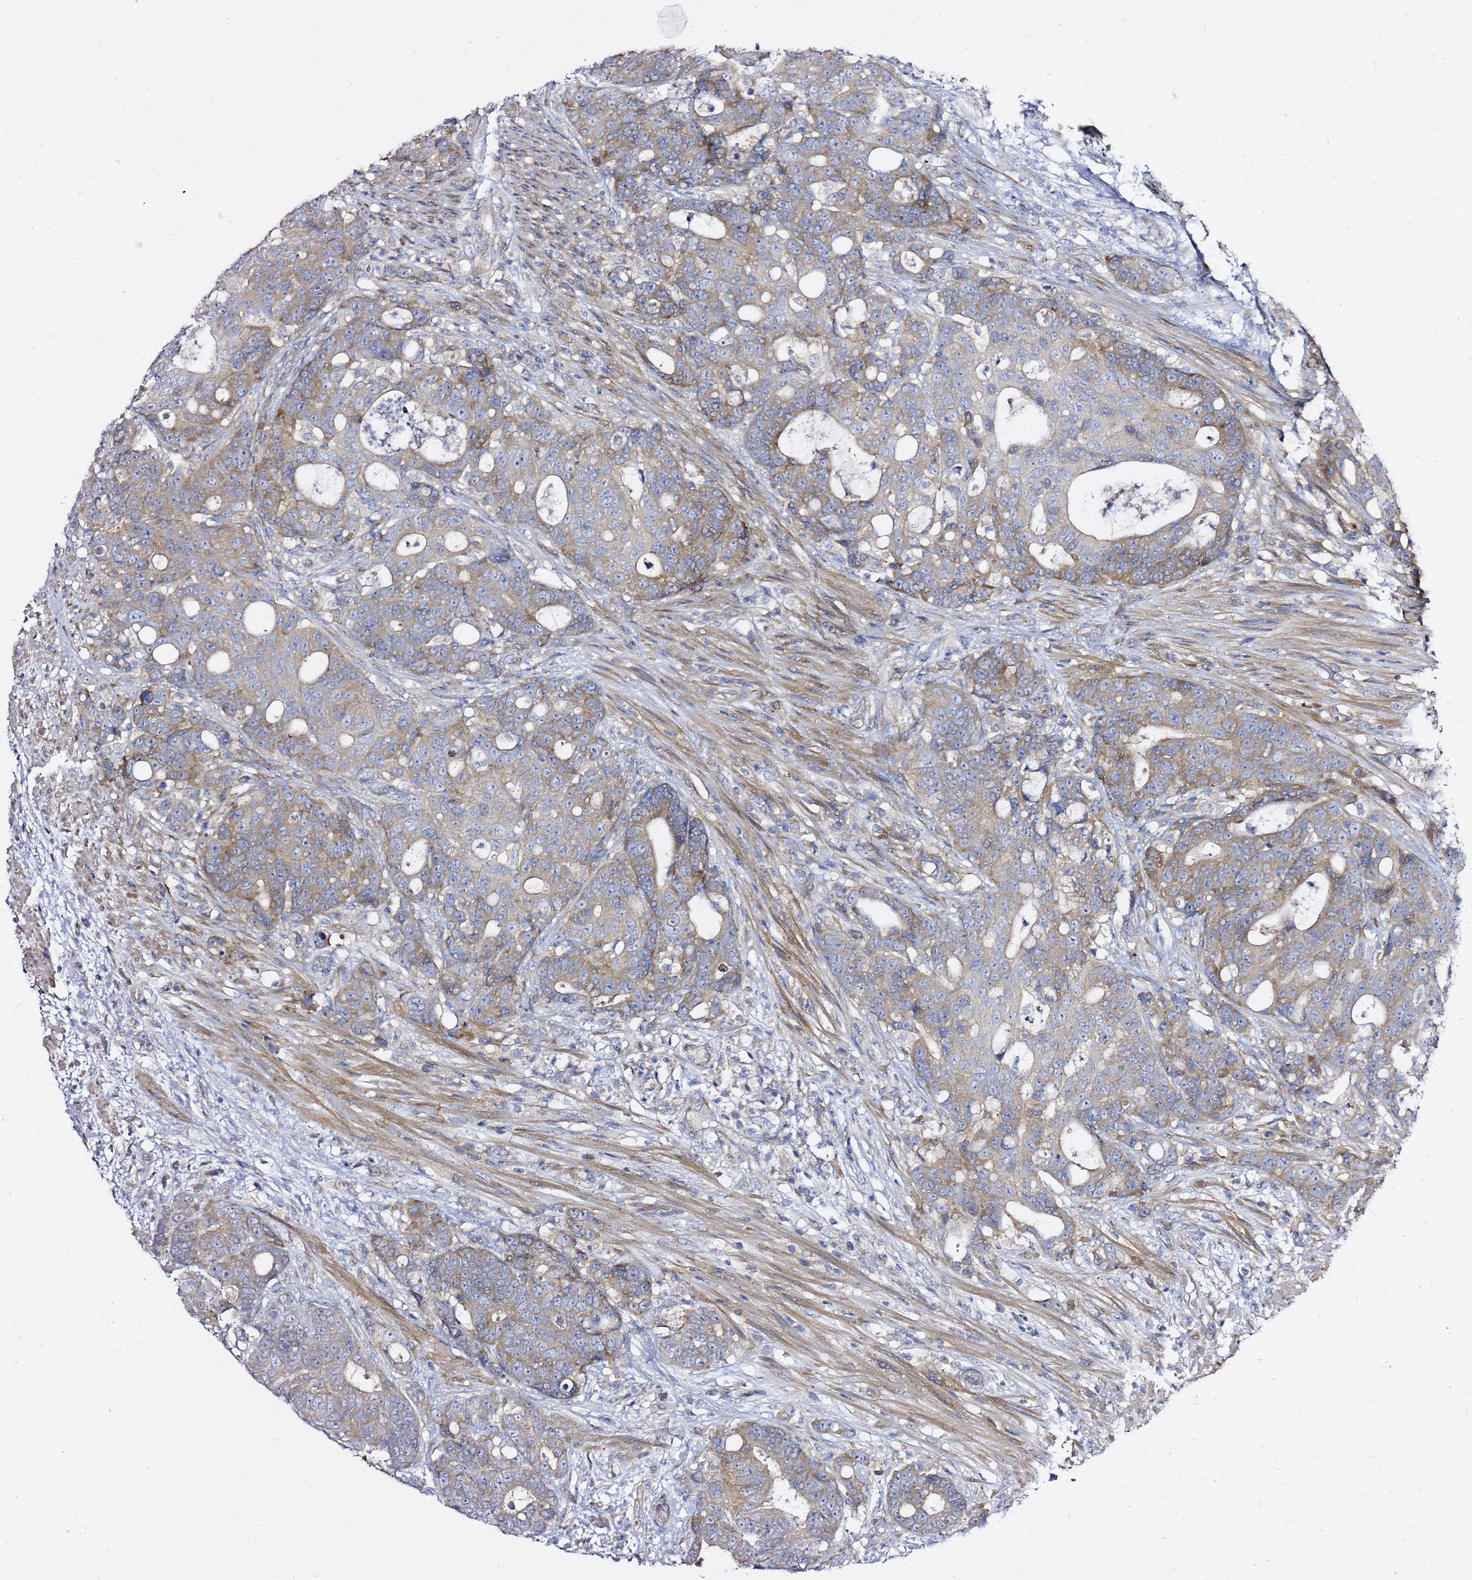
{"staining": {"intensity": "weak", "quantity": ">75%", "location": "cytoplasmic/membranous"}, "tissue": "colorectal cancer", "cell_type": "Tumor cells", "image_type": "cancer", "snomed": [{"axis": "morphology", "description": "Adenocarcinoma, NOS"}, {"axis": "topography", "description": "Colon"}], "caption": "Colorectal cancer stained with a brown dye exhibits weak cytoplasmic/membranous positive expression in about >75% of tumor cells.", "gene": "MON1B", "patient": {"sex": "female", "age": 82}}